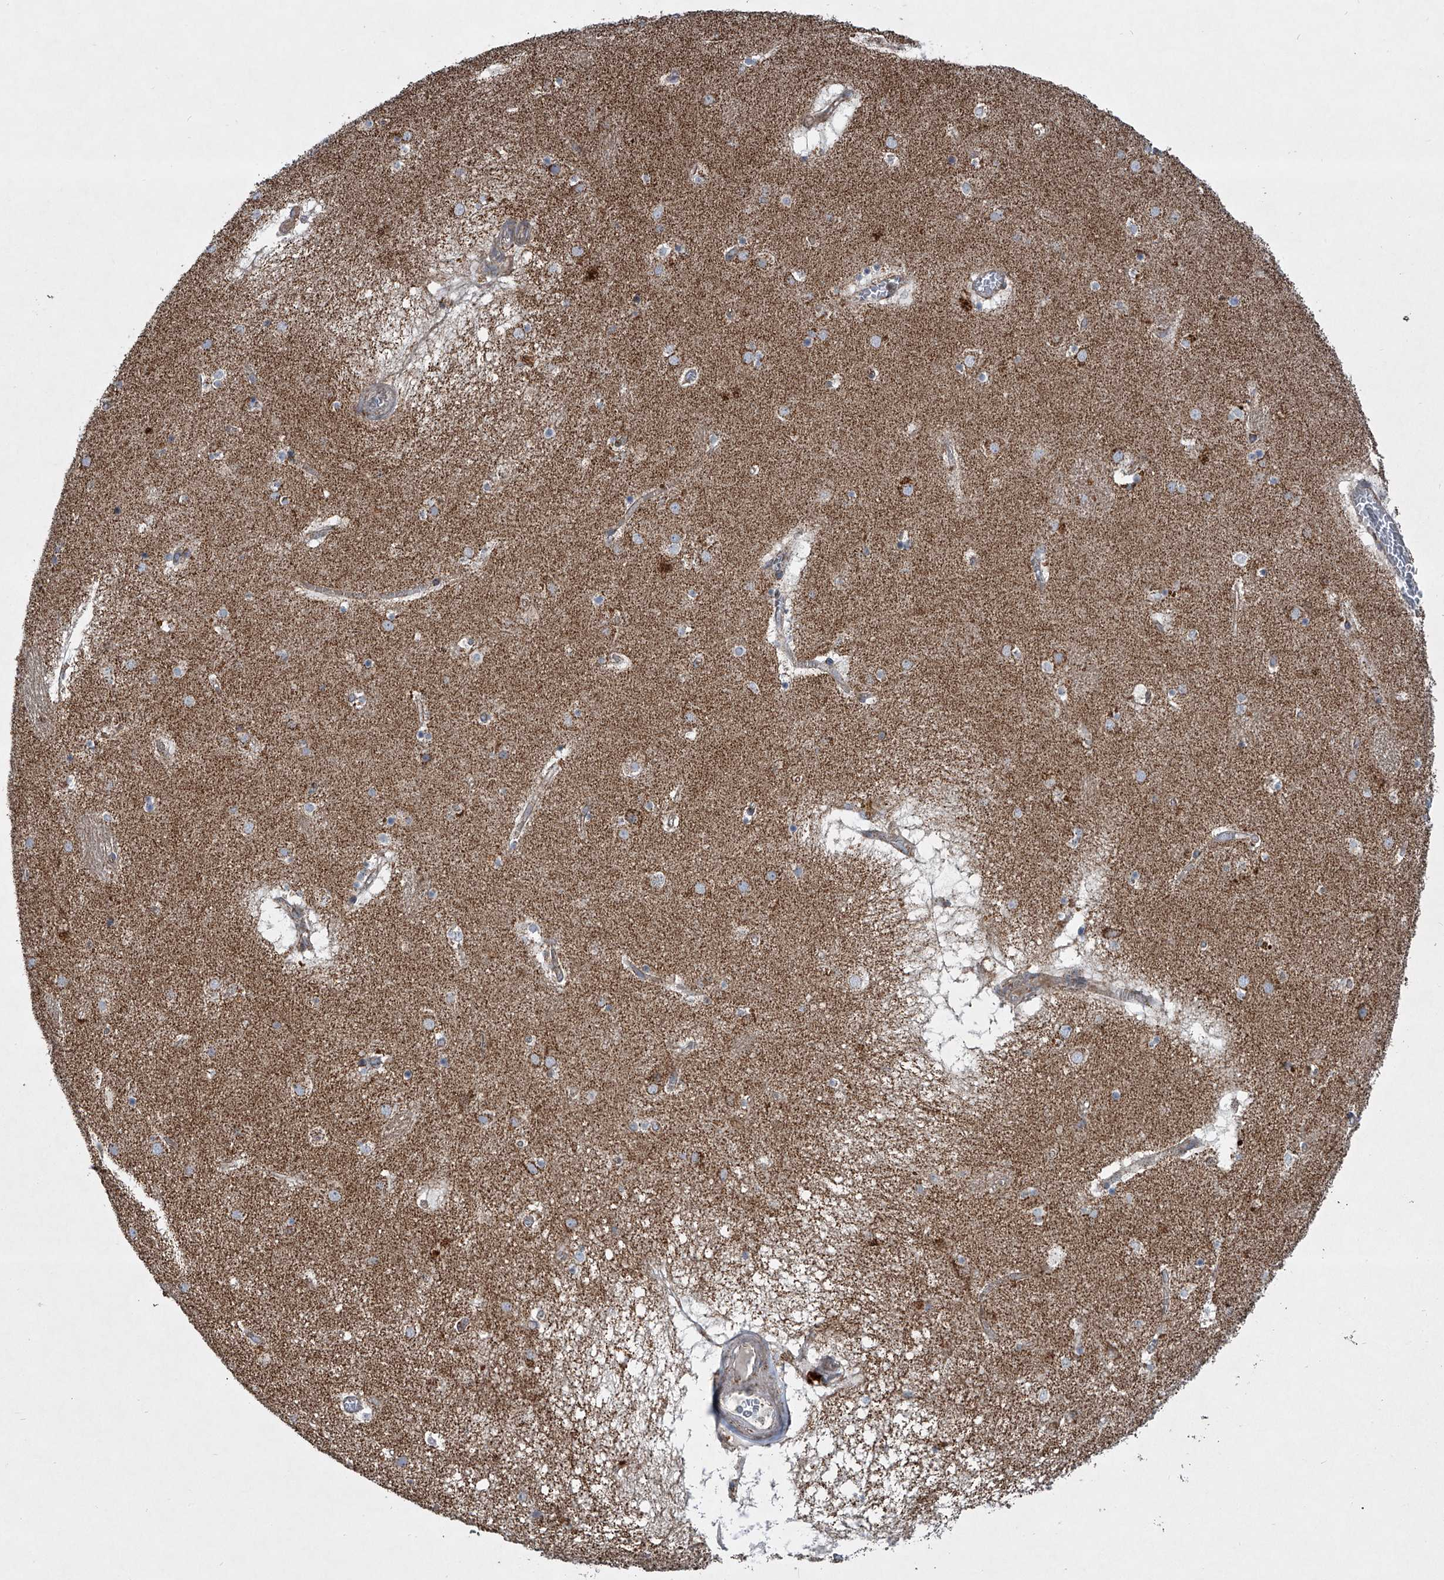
{"staining": {"intensity": "weak", "quantity": "<25%", "location": "cytoplasmic/membranous"}, "tissue": "caudate", "cell_type": "Glial cells", "image_type": "normal", "snomed": [{"axis": "morphology", "description": "Normal tissue, NOS"}, {"axis": "topography", "description": "Lateral ventricle wall"}], "caption": "Immunohistochemistry (IHC) histopathology image of benign caudate: caudate stained with DAB (3,3'-diaminobenzidine) displays no significant protein expression in glial cells. (DAB immunohistochemistry (IHC) with hematoxylin counter stain).", "gene": "STRADA", "patient": {"sex": "male", "age": 70}}